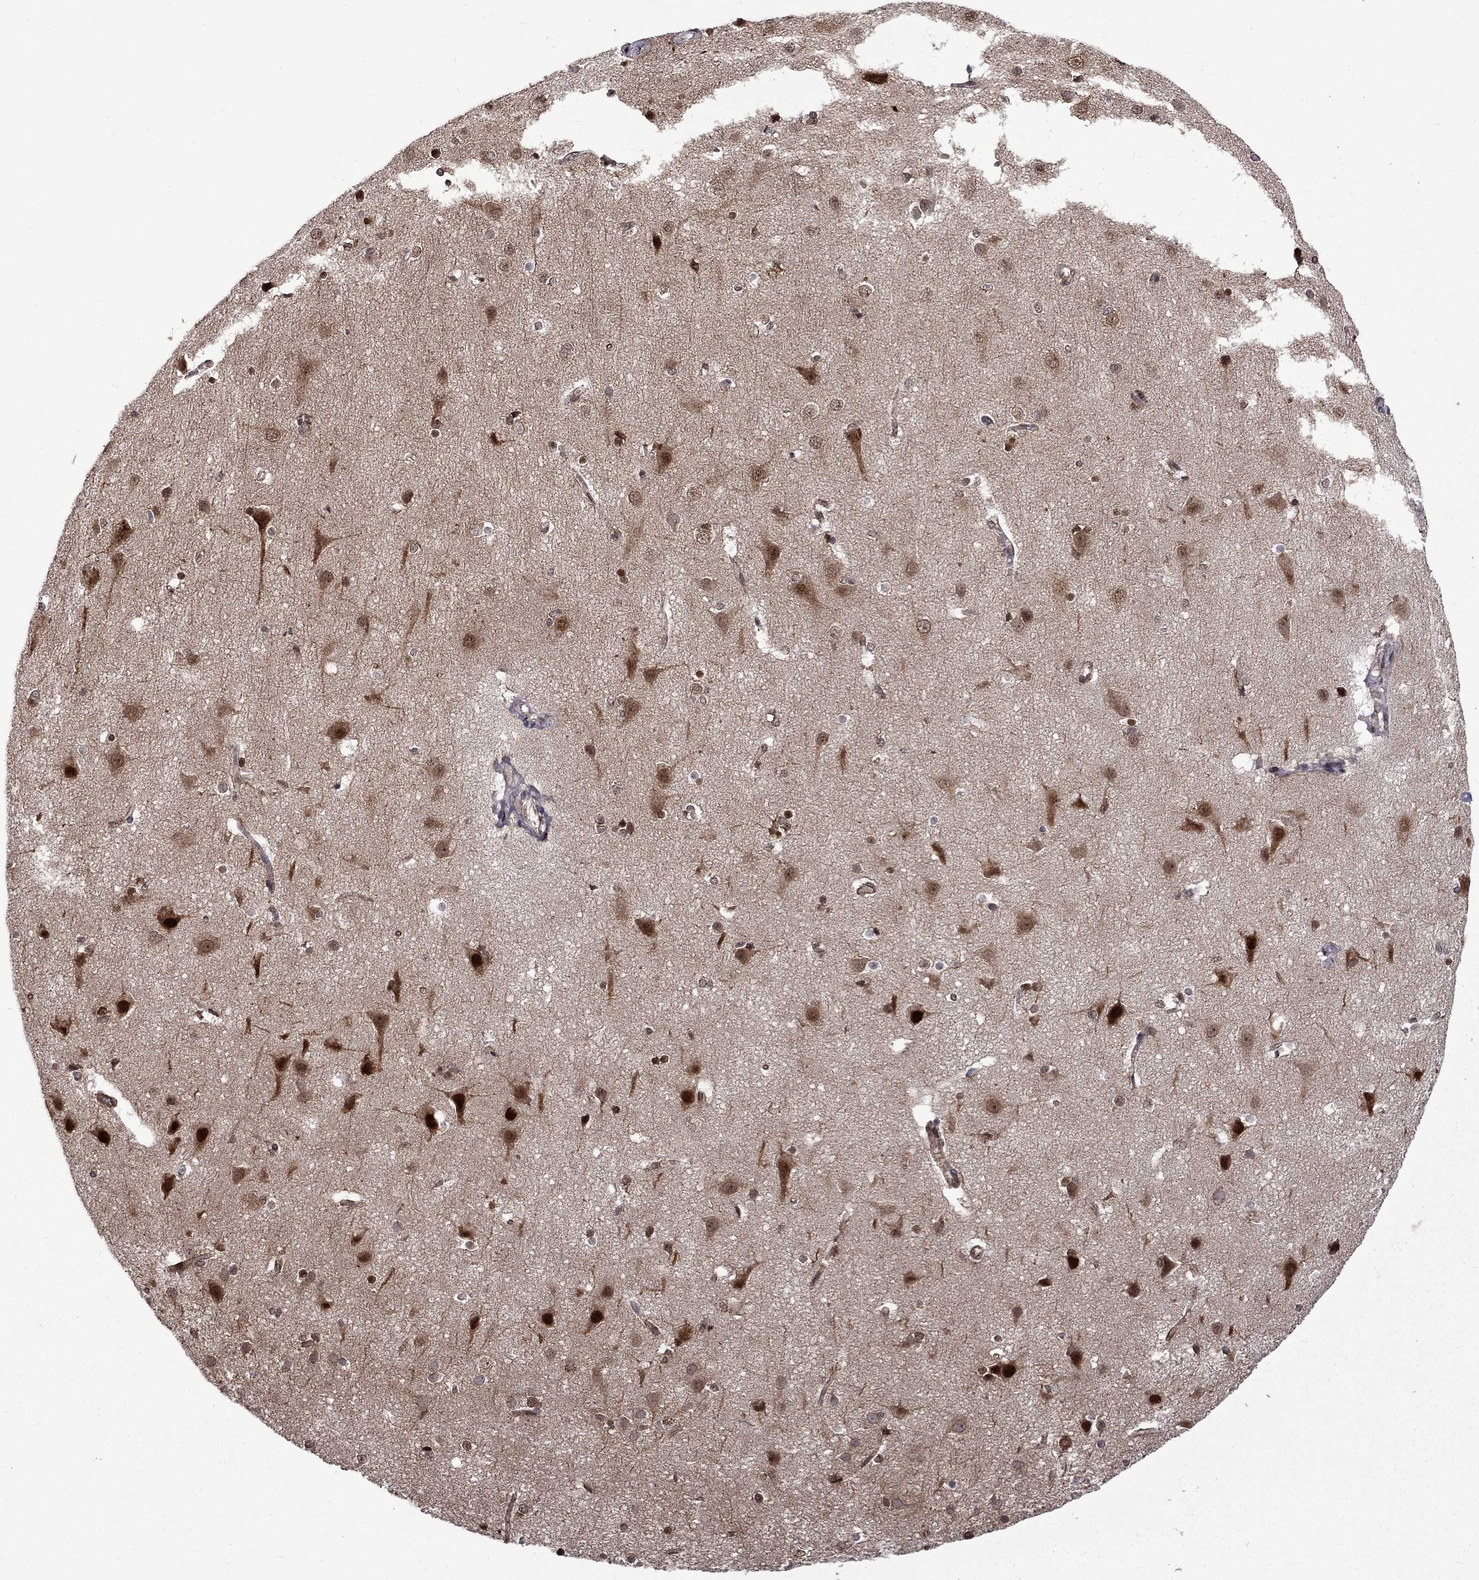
{"staining": {"intensity": "negative", "quantity": "none", "location": "none"}, "tissue": "cerebral cortex", "cell_type": "Endothelial cells", "image_type": "normal", "snomed": [{"axis": "morphology", "description": "Normal tissue, NOS"}, {"axis": "topography", "description": "Cerebral cortex"}], "caption": "Cerebral cortex stained for a protein using IHC exhibits no expression endothelial cells.", "gene": "KPNA3", "patient": {"sex": "male", "age": 37}}